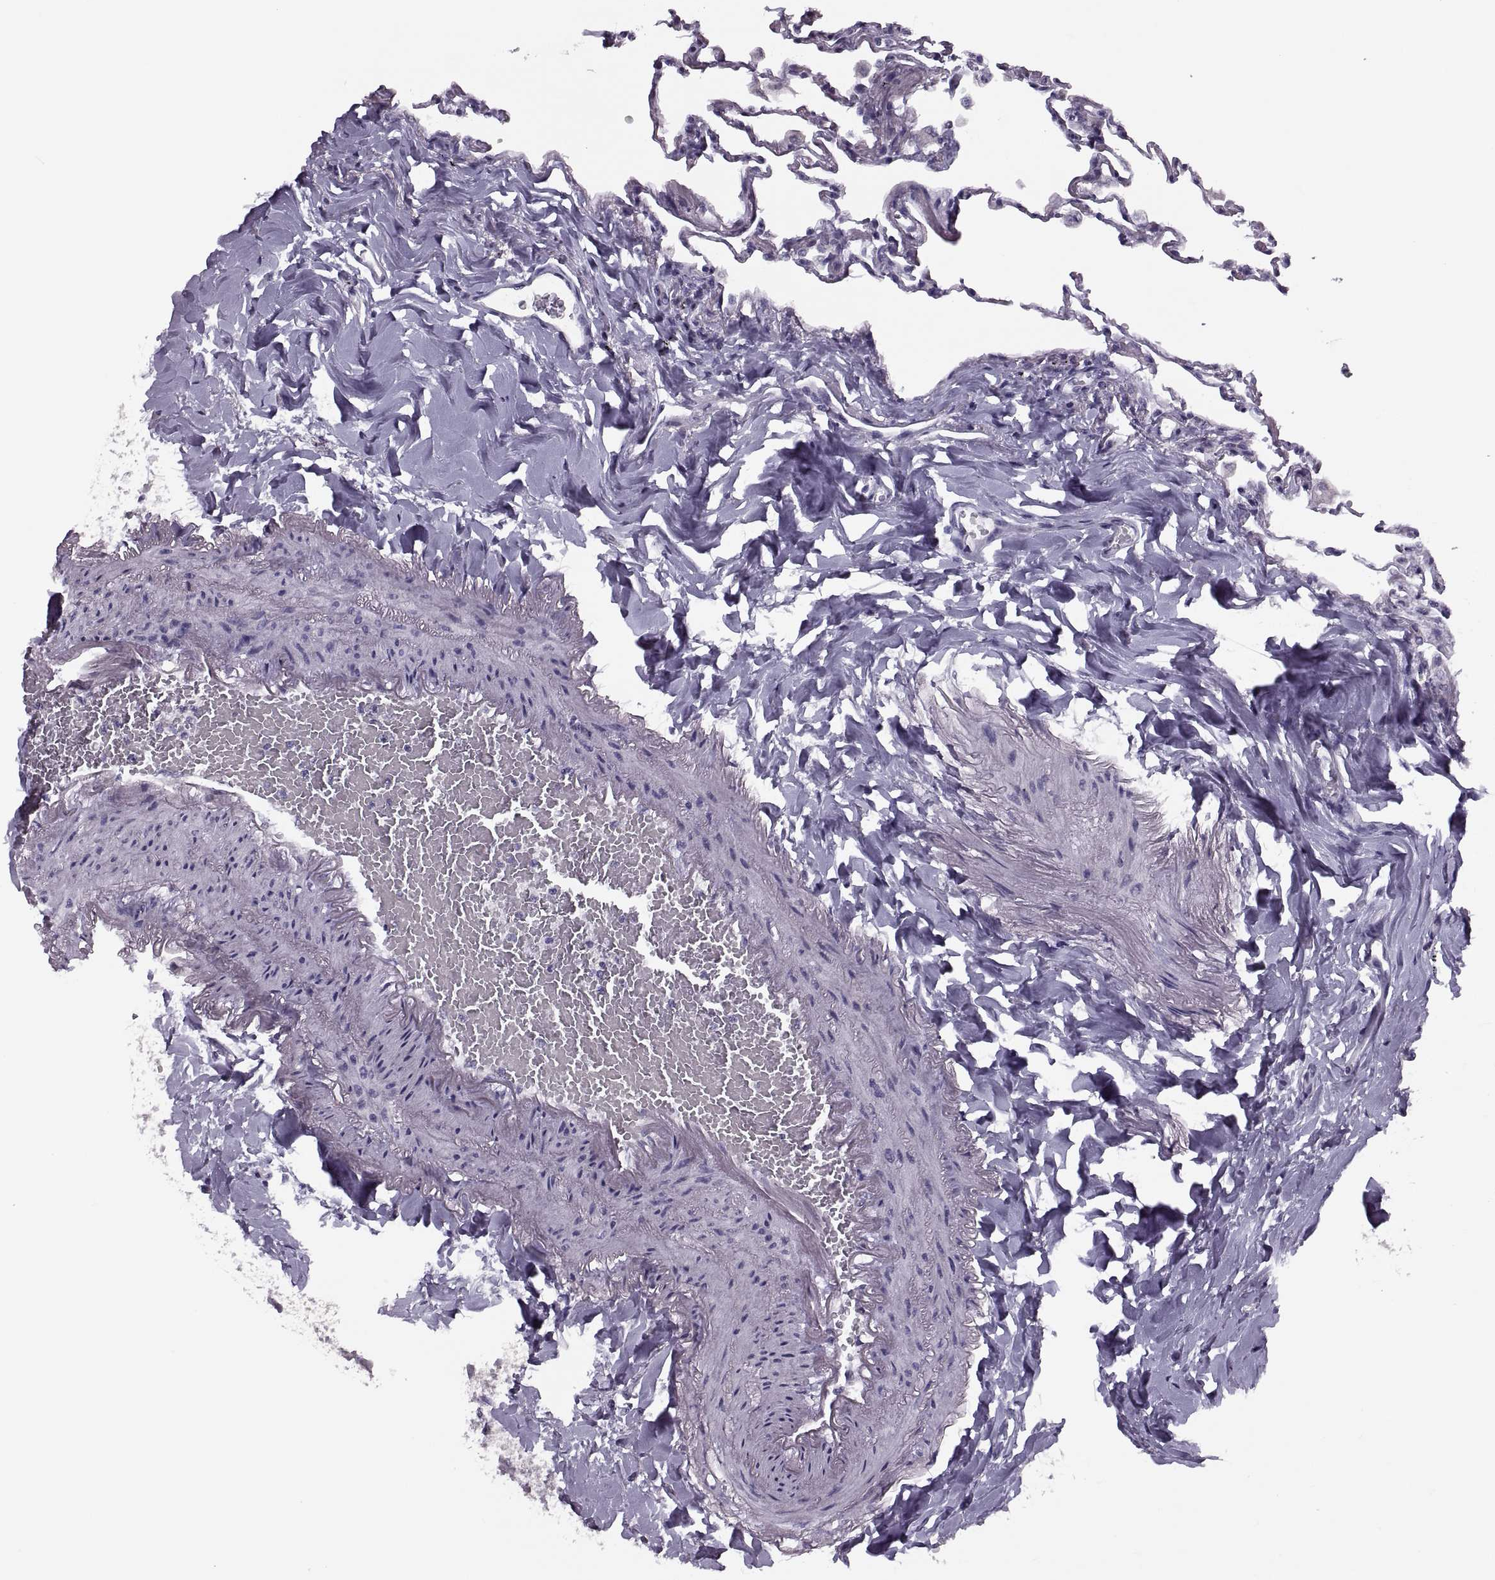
{"staining": {"intensity": "negative", "quantity": "none", "location": "none"}, "tissue": "lung", "cell_type": "Alveolar cells", "image_type": "normal", "snomed": [{"axis": "morphology", "description": "Normal tissue, NOS"}, {"axis": "topography", "description": "Lung"}], "caption": "This is an IHC micrograph of benign human lung. There is no positivity in alveolar cells.", "gene": "PRSS54", "patient": {"sex": "female", "age": 57}}